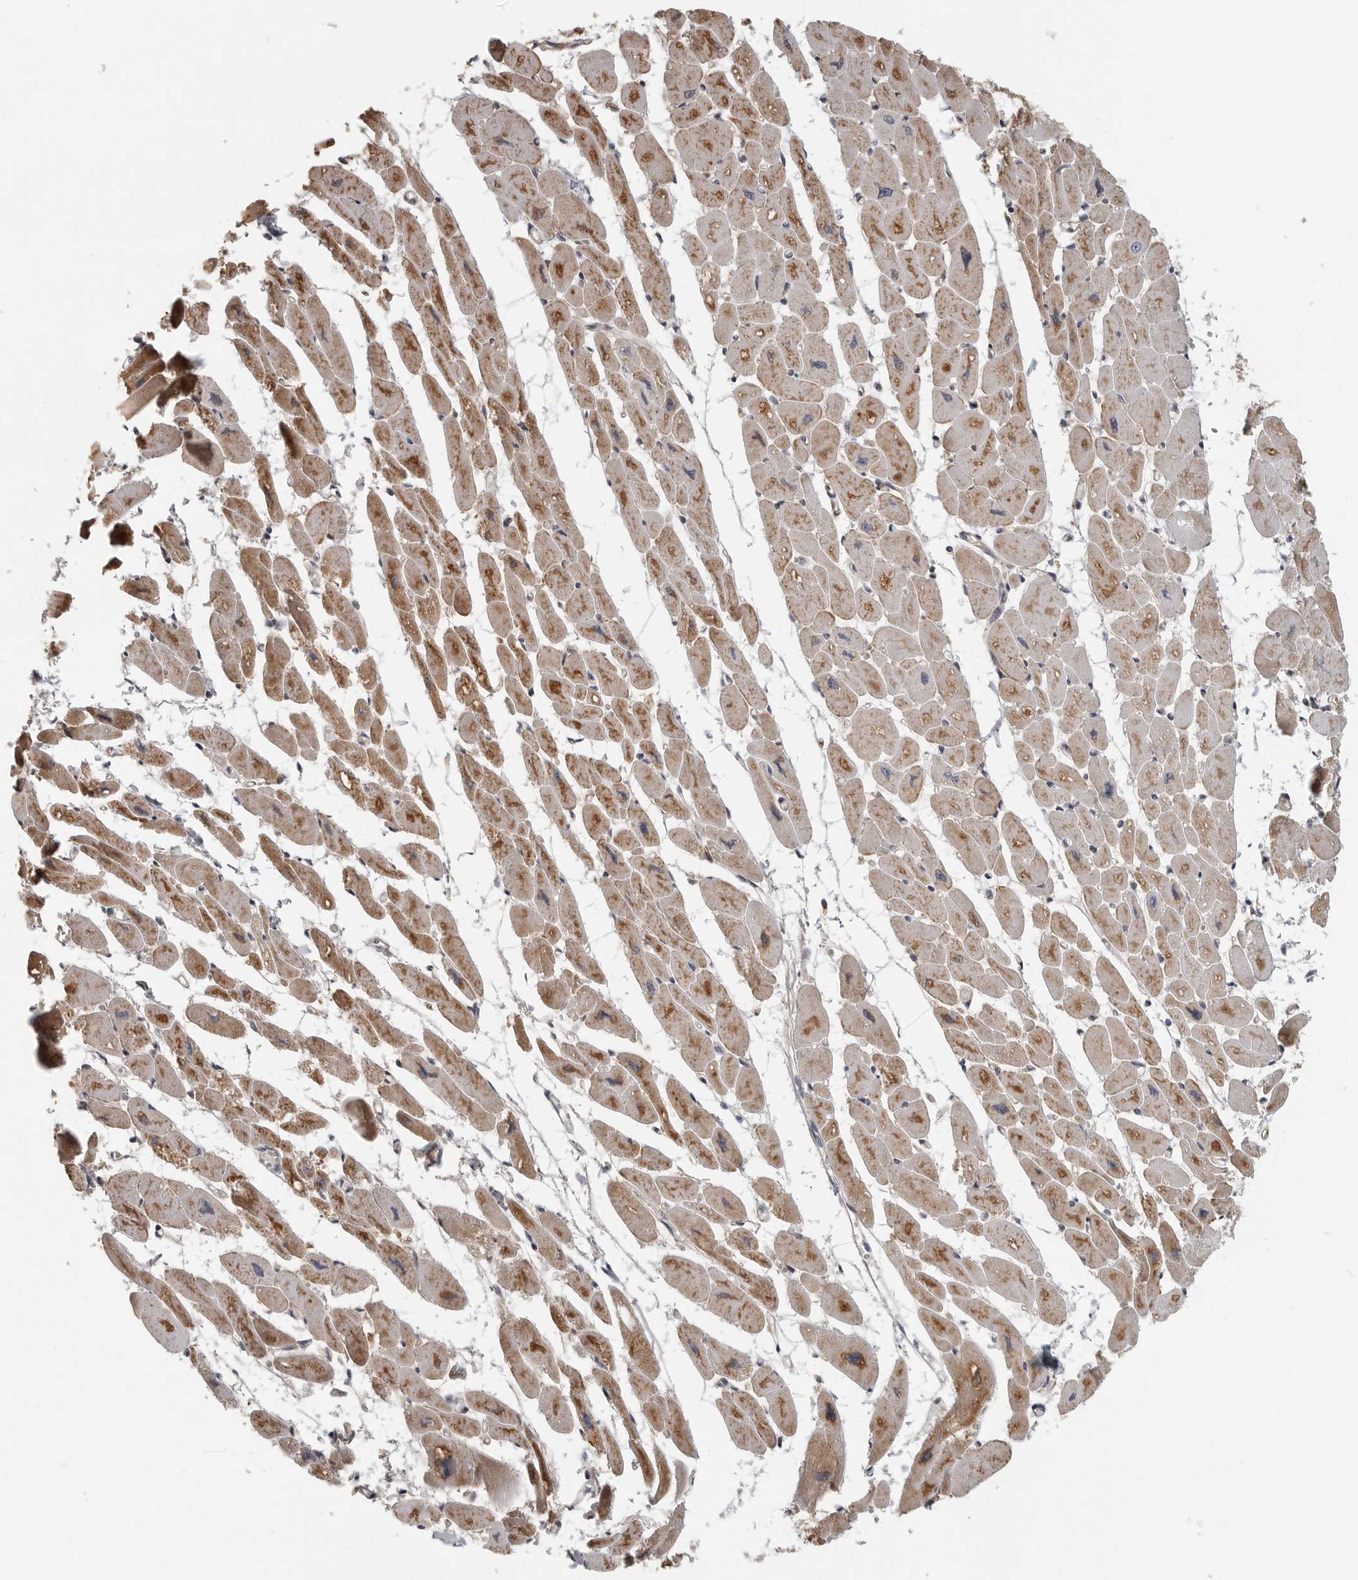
{"staining": {"intensity": "moderate", "quantity": ">75%", "location": "cytoplasmic/membranous"}, "tissue": "heart muscle", "cell_type": "Cardiomyocytes", "image_type": "normal", "snomed": [{"axis": "morphology", "description": "Normal tissue, NOS"}, {"axis": "topography", "description": "Heart"}], "caption": "IHC photomicrograph of unremarkable heart muscle: heart muscle stained using immunohistochemistry demonstrates medium levels of moderate protein expression localized specifically in the cytoplasmic/membranous of cardiomyocytes, appearing as a cytoplasmic/membranous brown color.", "gene": "RXFP3", "patient": {"sex": "female", "age": 54}}